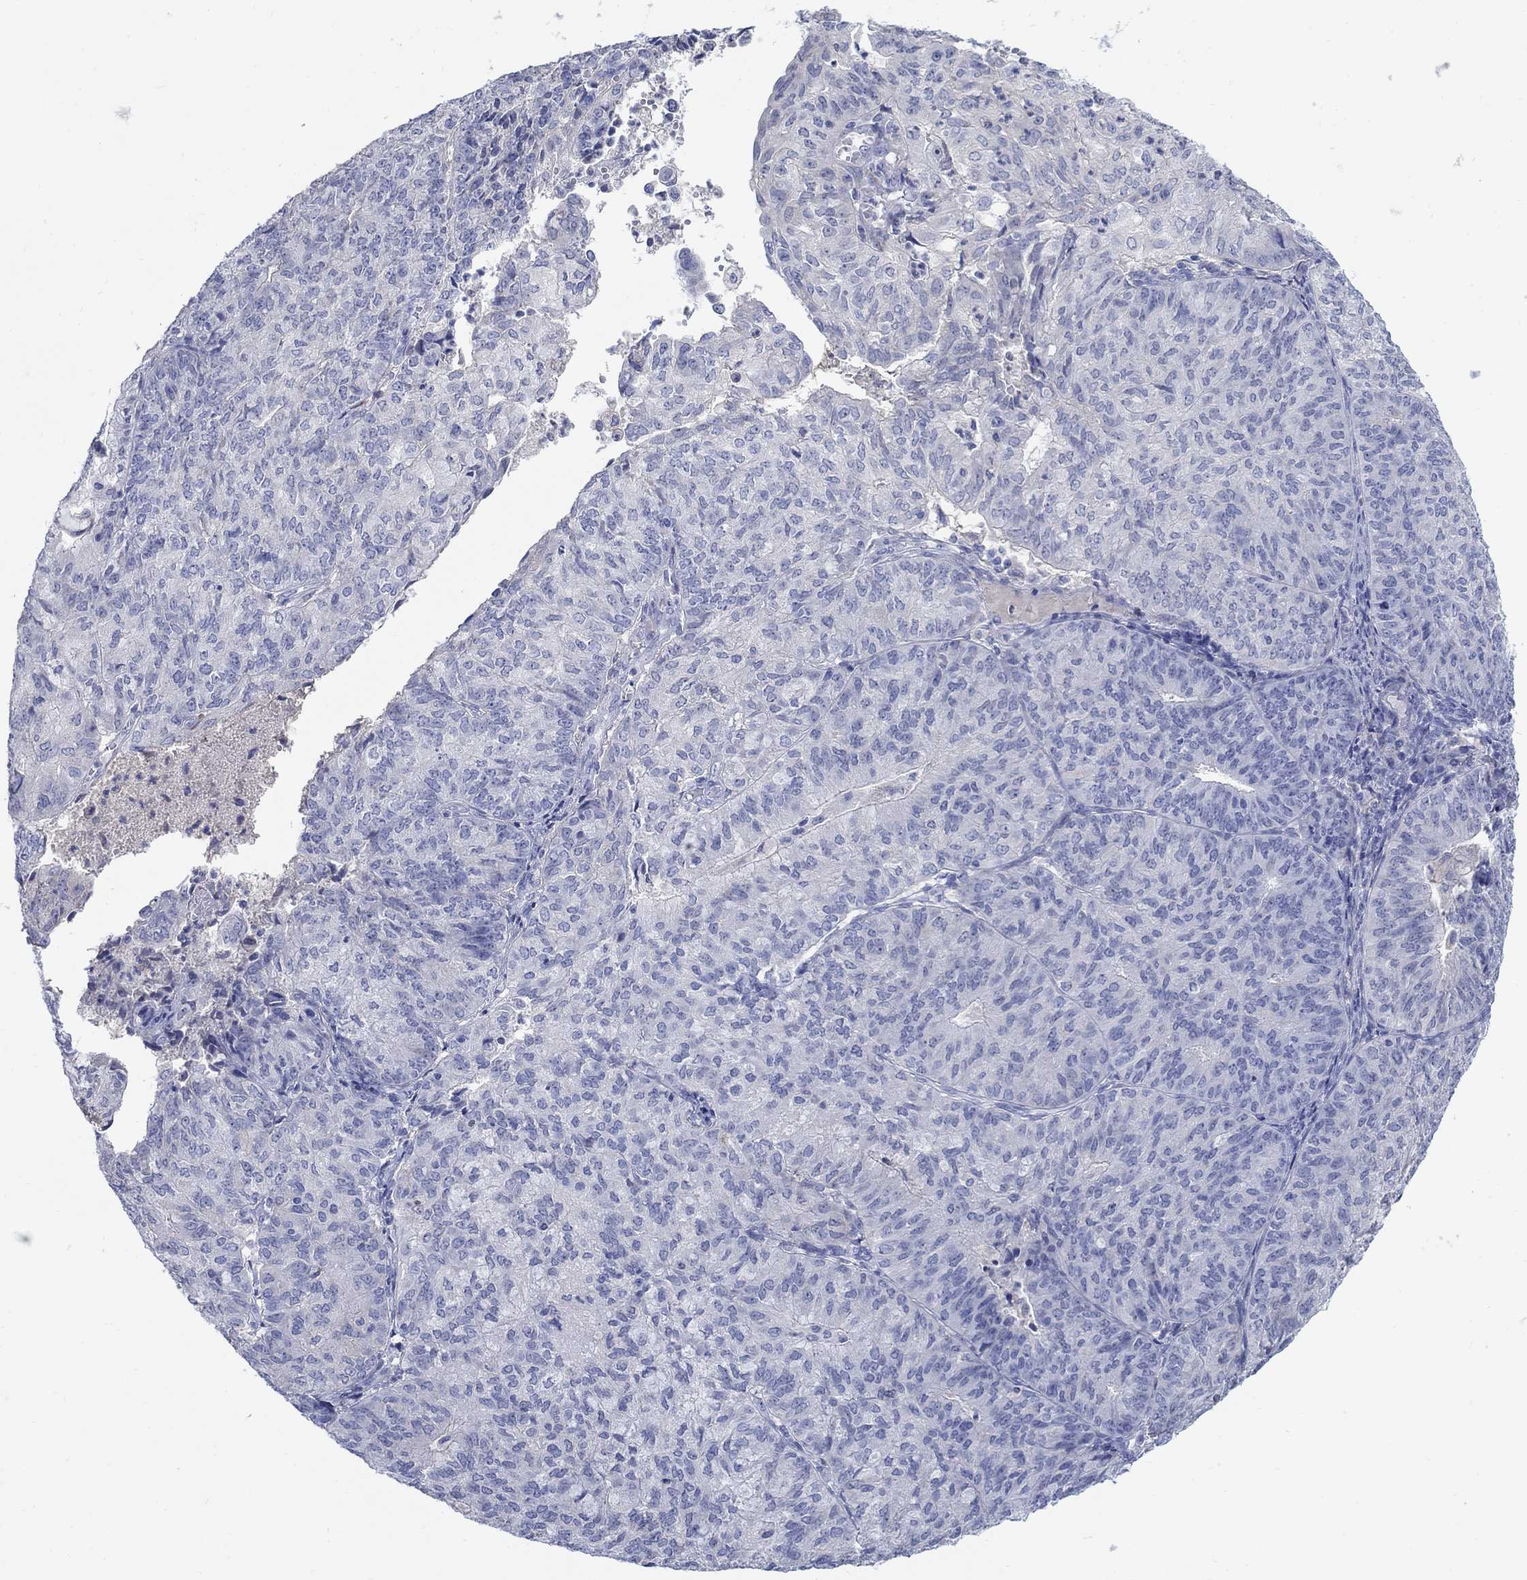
{"staining": {"intensity": "negative", "quantity": "none", "location": "none"}, "tissue": "endometrial cancer", "cell_type": "Tumor cells", "image_type": "cancer", "snomed": [{"axis": "morphology", "description": "Adenocarcinoma, NOS"}, {"axis": "topography", "description": "Endometrium"}], "caption": "Tumor cells show no significant protein positivity in endometrial cancer.", "gene": "REEP2", "patient": {"sex": "female", "age": 82}}